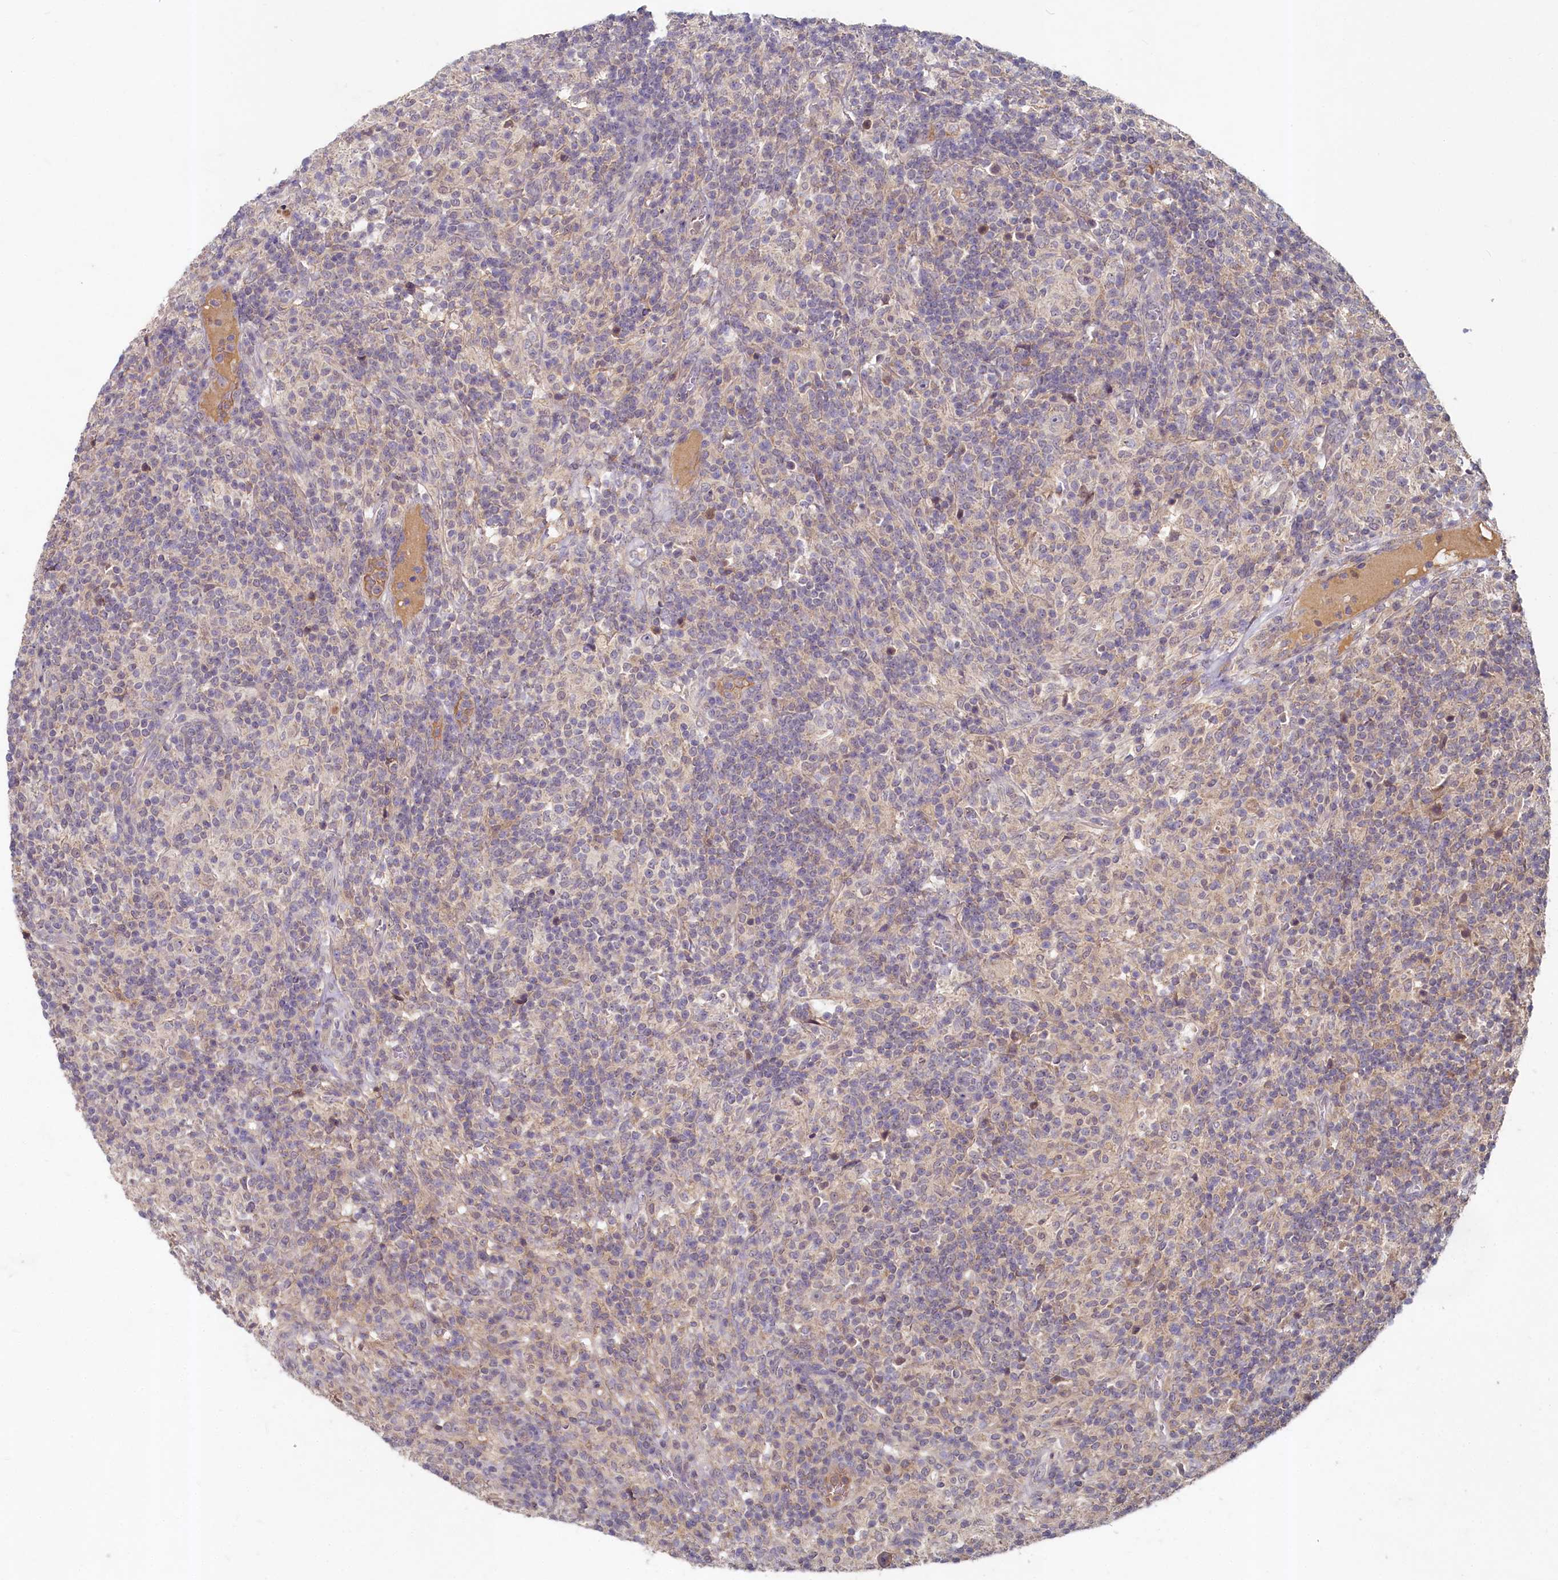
{"staining": {"intensity": "negative", "quantity": "none", "location": "none"}, "tissue": "lymphoma", "cell_type": "Tumor cells", "image_type": "cancer", "snomed": [{"axis": "morphology", "description": "Hodgkin's disease, NOS"}, {"axis": "topography", "description": "Lymph node"}], "caption": "Tumor cells show no significant protein staining in Hodgkin's disease. (DAB immunohistochemistry (IHC), high magnification).", "gene": "HERC3", "patient": {"sex": "male", "age": 70}}